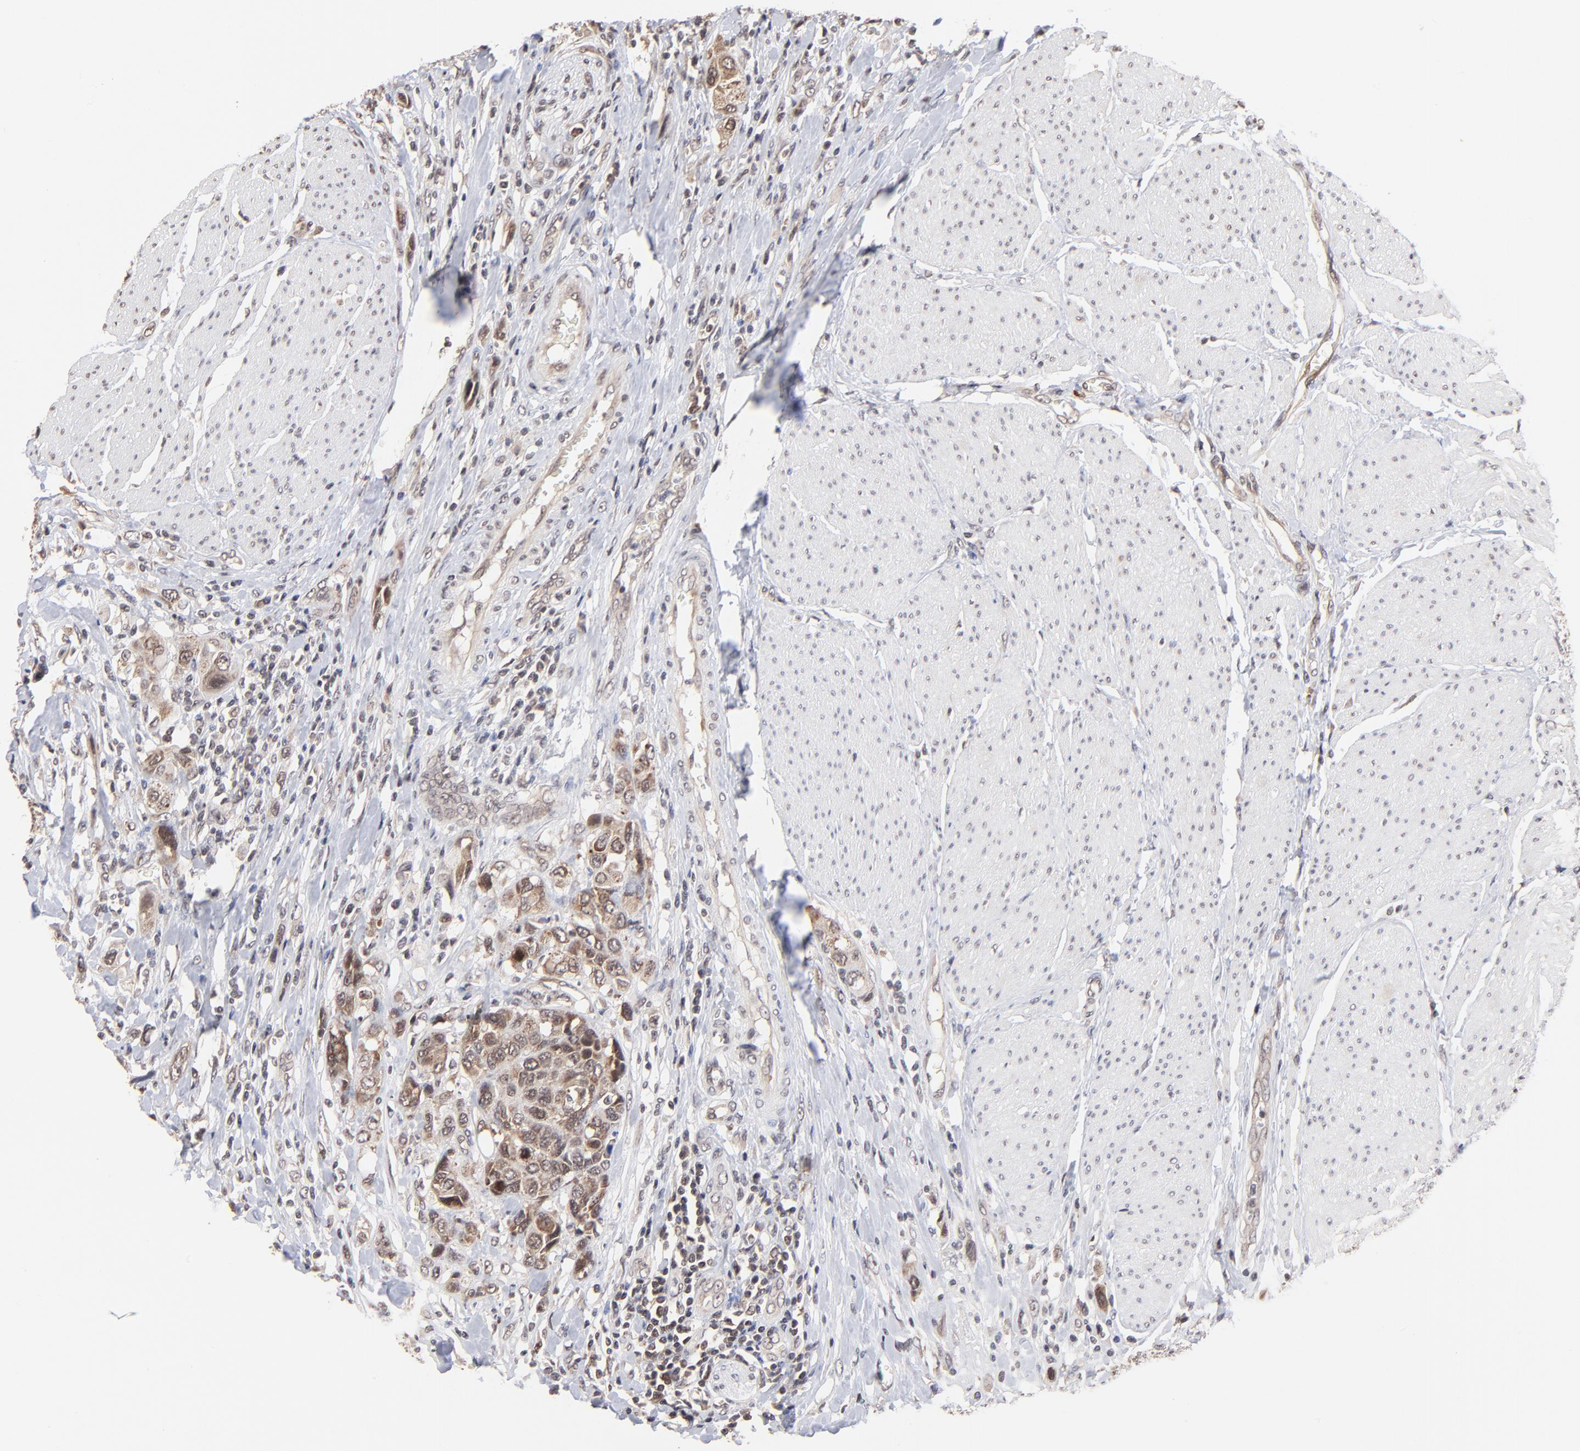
{"staining": {"intensity": "weak", "quantity": "25%-75%", "location": "cytoplasmic/membranous,nuclear"}, "tissue": "urothelial cancer", "cell_type": "Tumor cells", "image_type": "cancer", "snomed": [{"axis": "morphology", "description": "Urothelial carcinoma, High grade"}, {"axis": "topography", "description": "Urinary bladder"}], "caption": "Protein staining reveals weak cytoplasmic/membranous and nuclear expression in about 25%-75% of tumor cells in urothelial carcinoma (high-grade).", "gene": "BRPF1", "patient": {"sex": "male", "age": 50}}